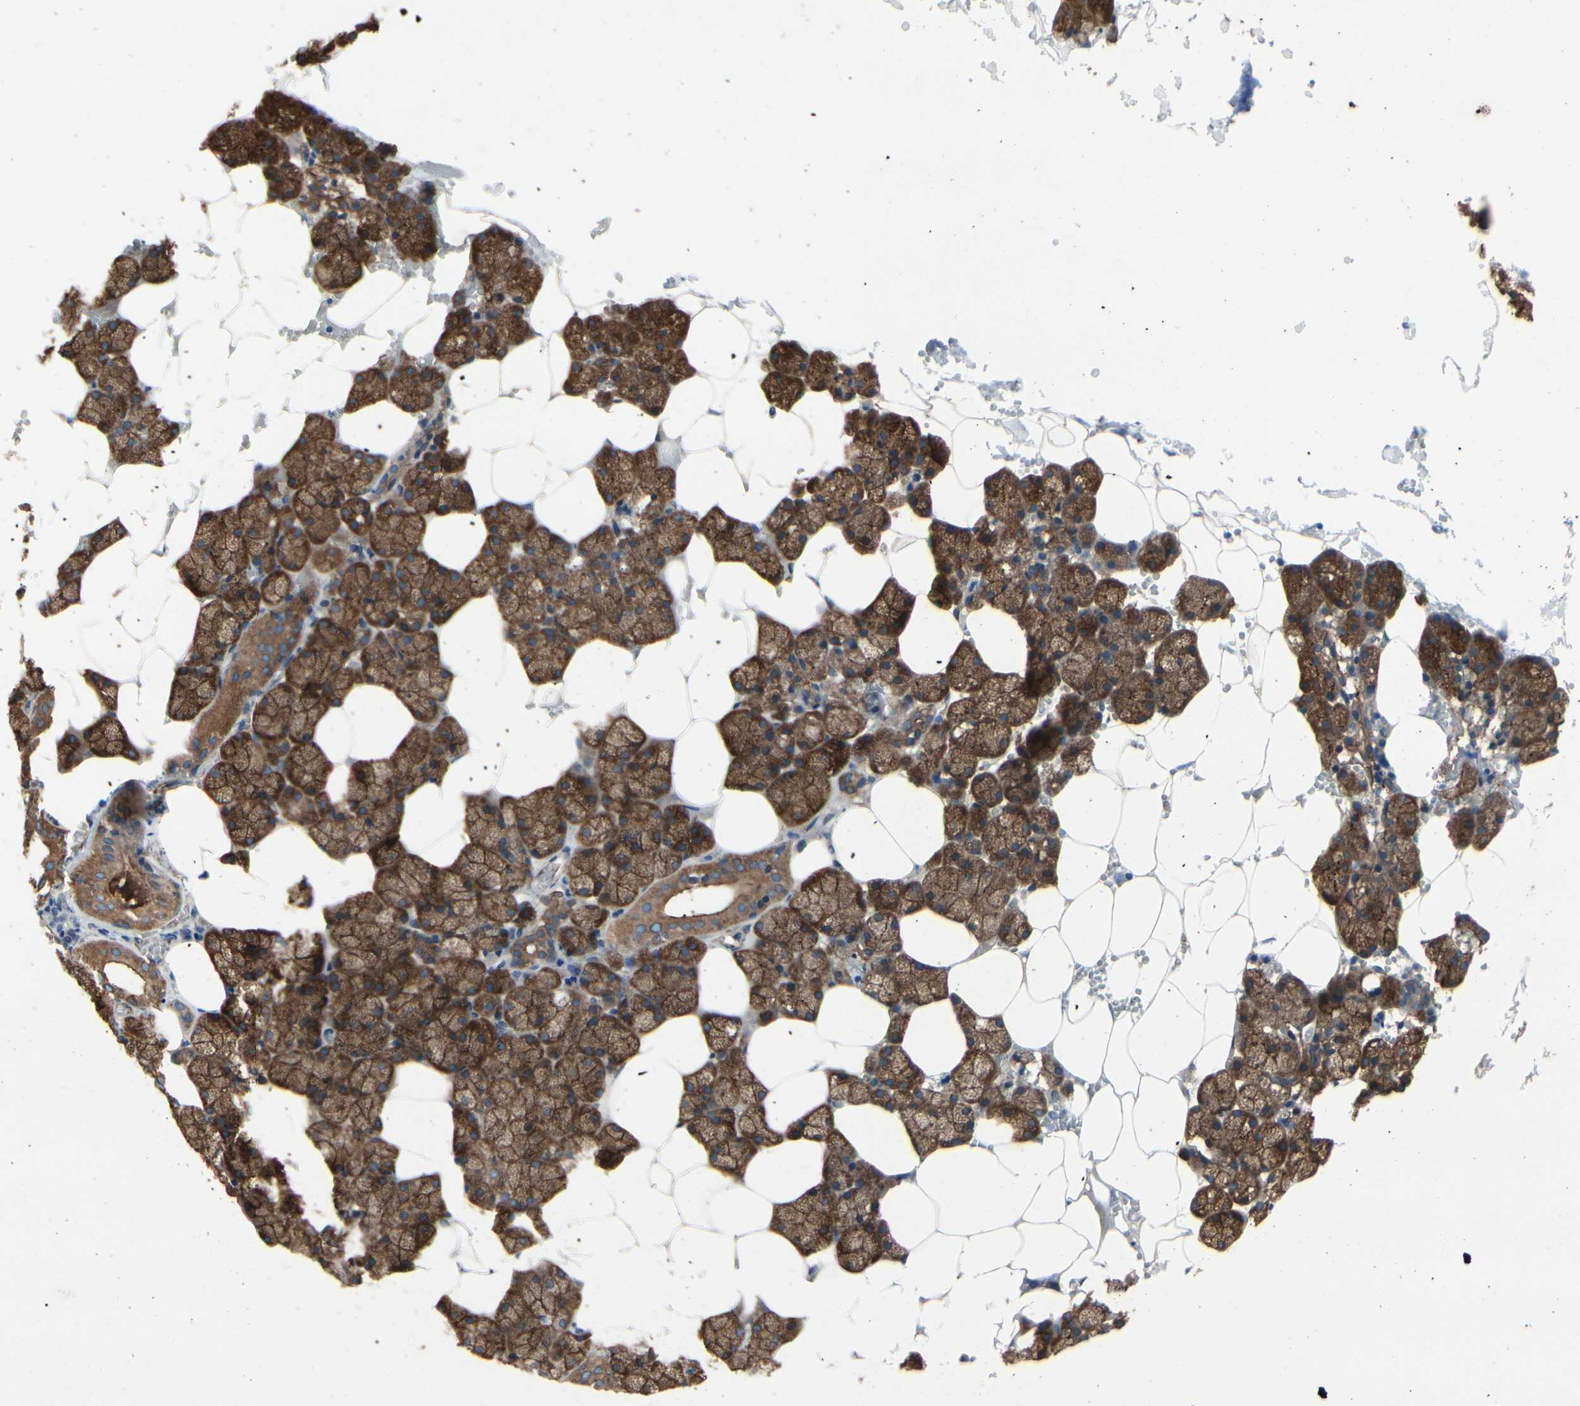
{"staining": {"intensity": "strong", "quantity": ">75%", "location": "cytoplasmic/membranous"}, "tissue": "salivary gland", "cell_type": "Glandular cells", "image_type": "normal", "snomed": [{"axis": "morphology", "description": "Normal tissue, NOS"}, {"axis": "topography", "description": "Salivary gland"}], "caption": "The image demonstrates a brown stain indicating the presence of a protein in the cytoplasmic/membranous of glandular cells in salivary gland.", "gene": "CTTNBP2", "patient": {"sex": "male", "age": 62}}